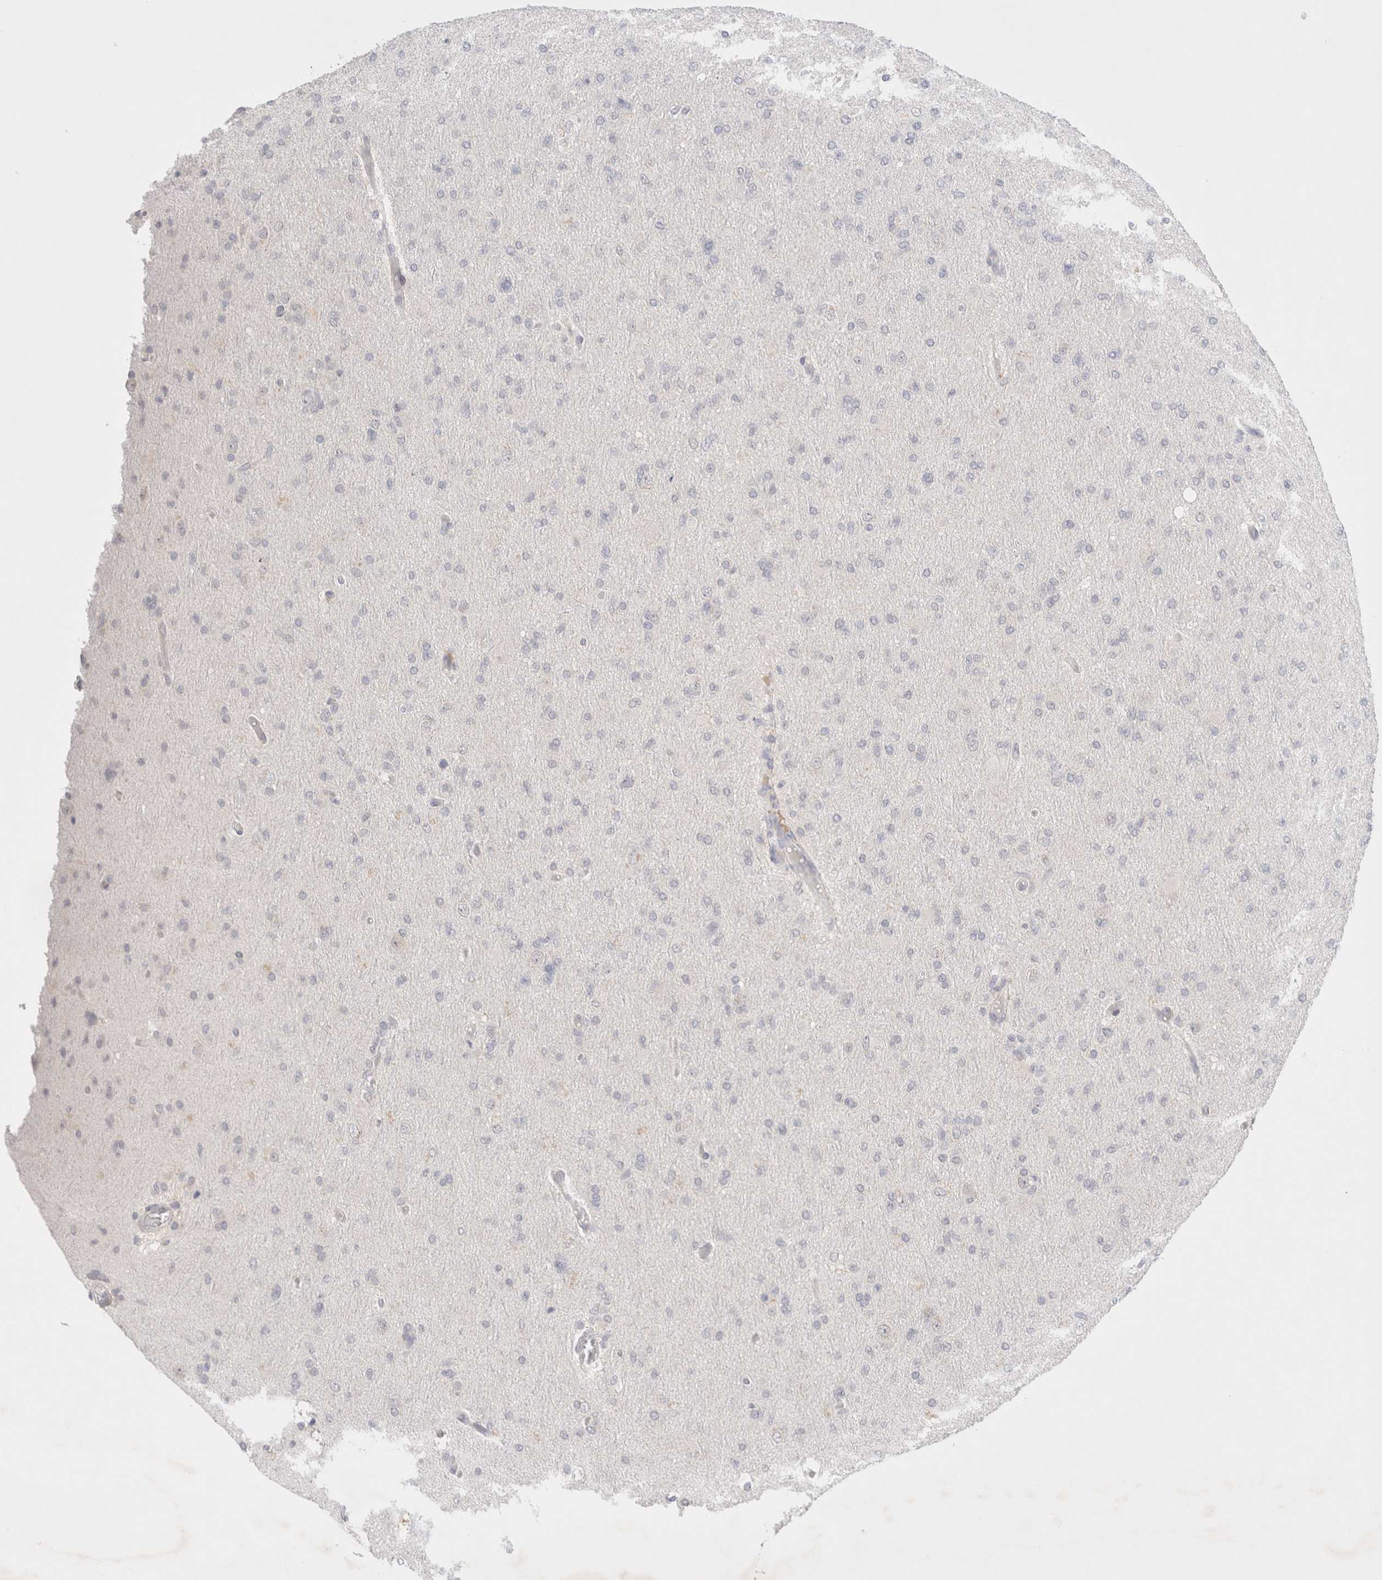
{"staining": {"intensity": "negative", "quantity": "none", "location": "none"}, "tissue": "glioma", "cell_type": "Tumor cells", "image_type": "cancer", "snomed": [{"axis": "morphology", "description": "Glioma, malignant, High grade"}, {"axis": "topography", "description": "Cerebral cortex"}], "caption": "Histopathology image shows no significant protein positivity in tumor cells of high-grade glioma (malignant).", "gene": "SPATA20", "patient": {"sex": "female", "age": 36}}